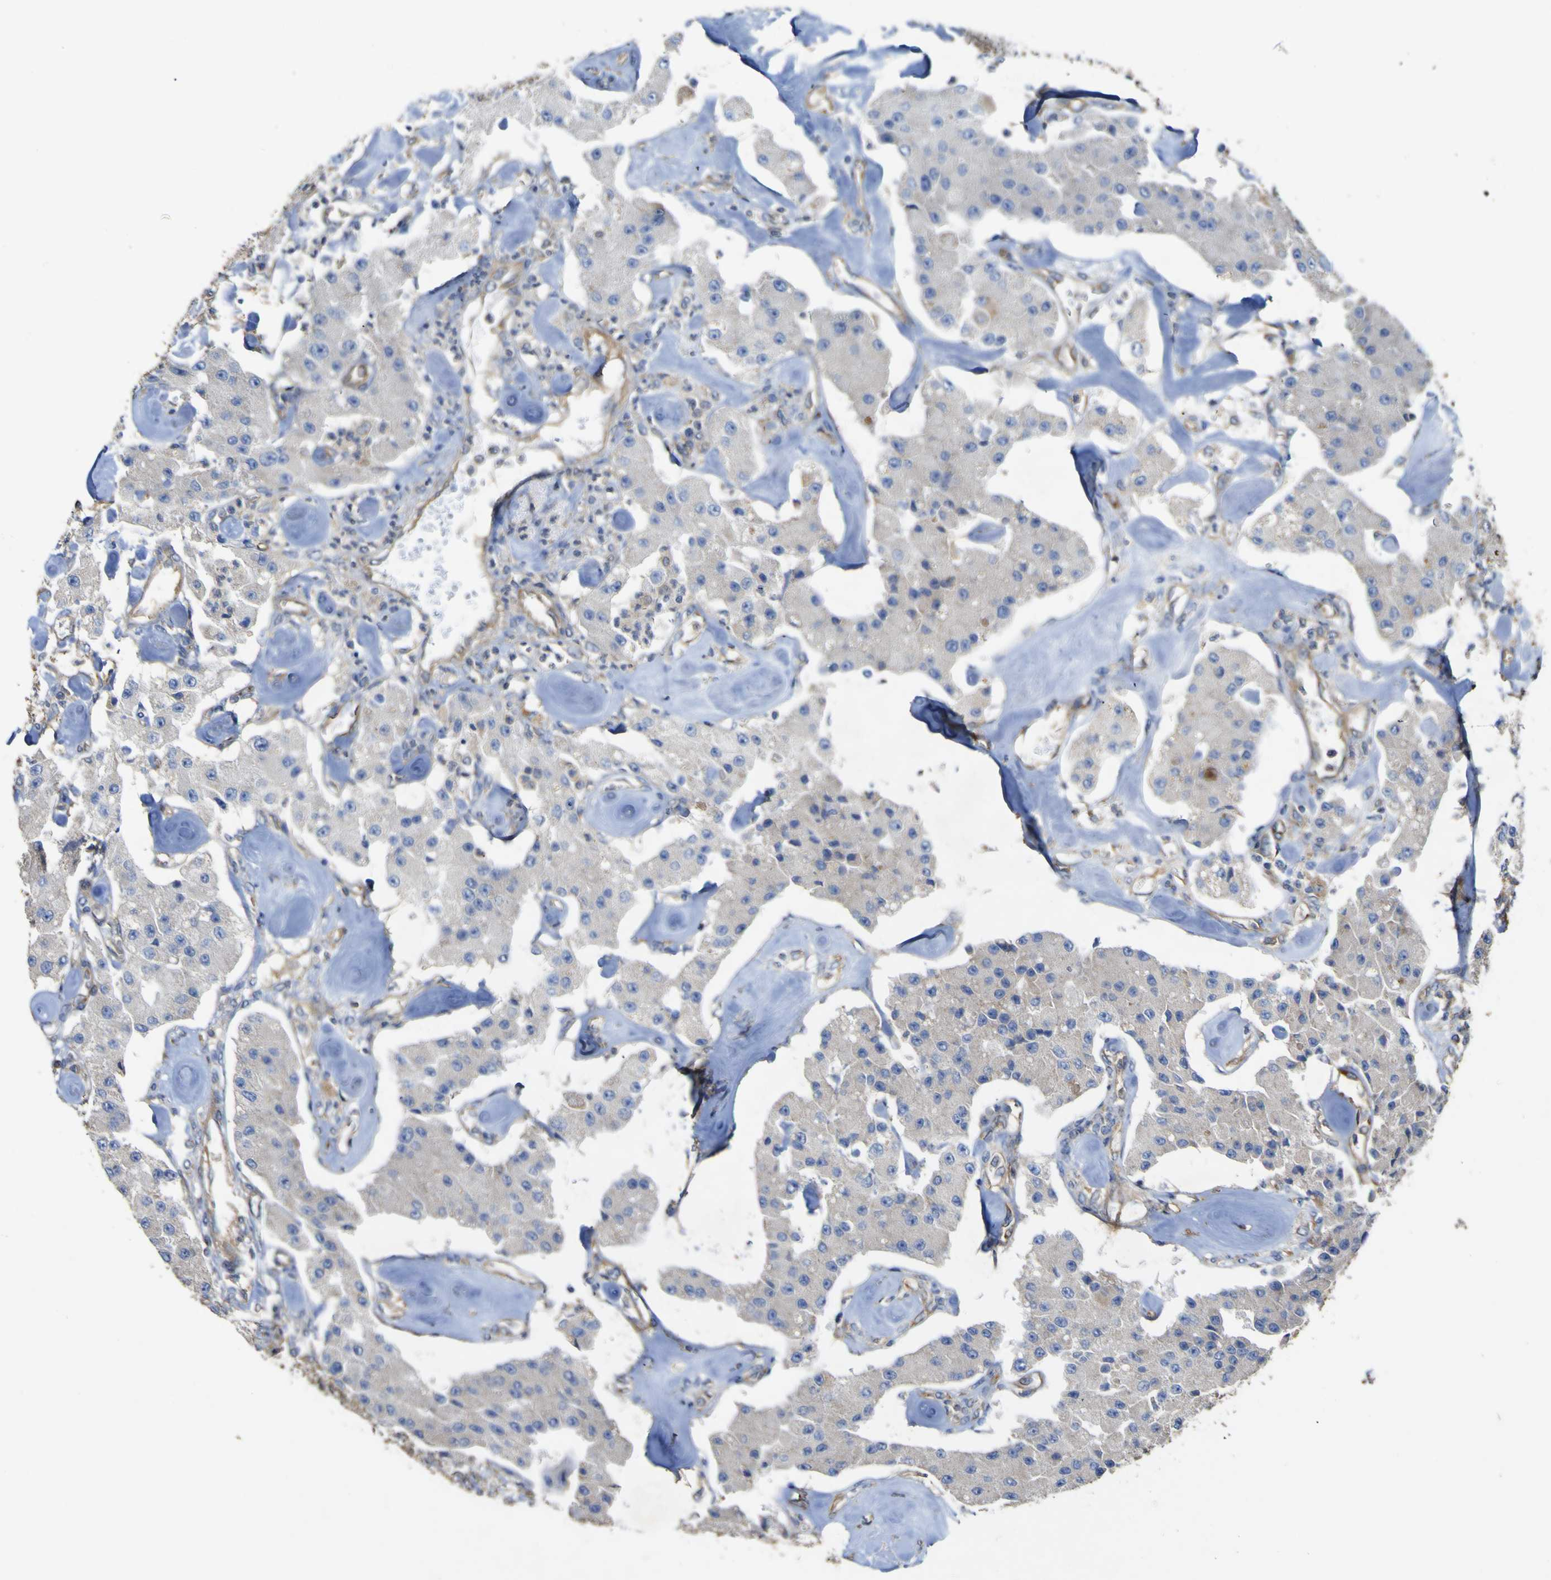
{"staining": {"intensity": "weak", "quantity": "<25%", "location": "cytoplasmic/membranous"}, "tissue": "carcinoid", "cell_type": "Tumor cells", "image_type": "cancer", "snomed": [{"axis": "morphology", "description": "Carcinoid, malignant, NOS"}, {"axis": "topography", "description": "Bronchus"}], "caption": "An IHC histopathology image of carcinoid (malignant) is shown. There is no staining in tumor cells of carcinoid (malignant).", "gene": "TNFSF15", "patient": {"sex": "male", "age": 55}}